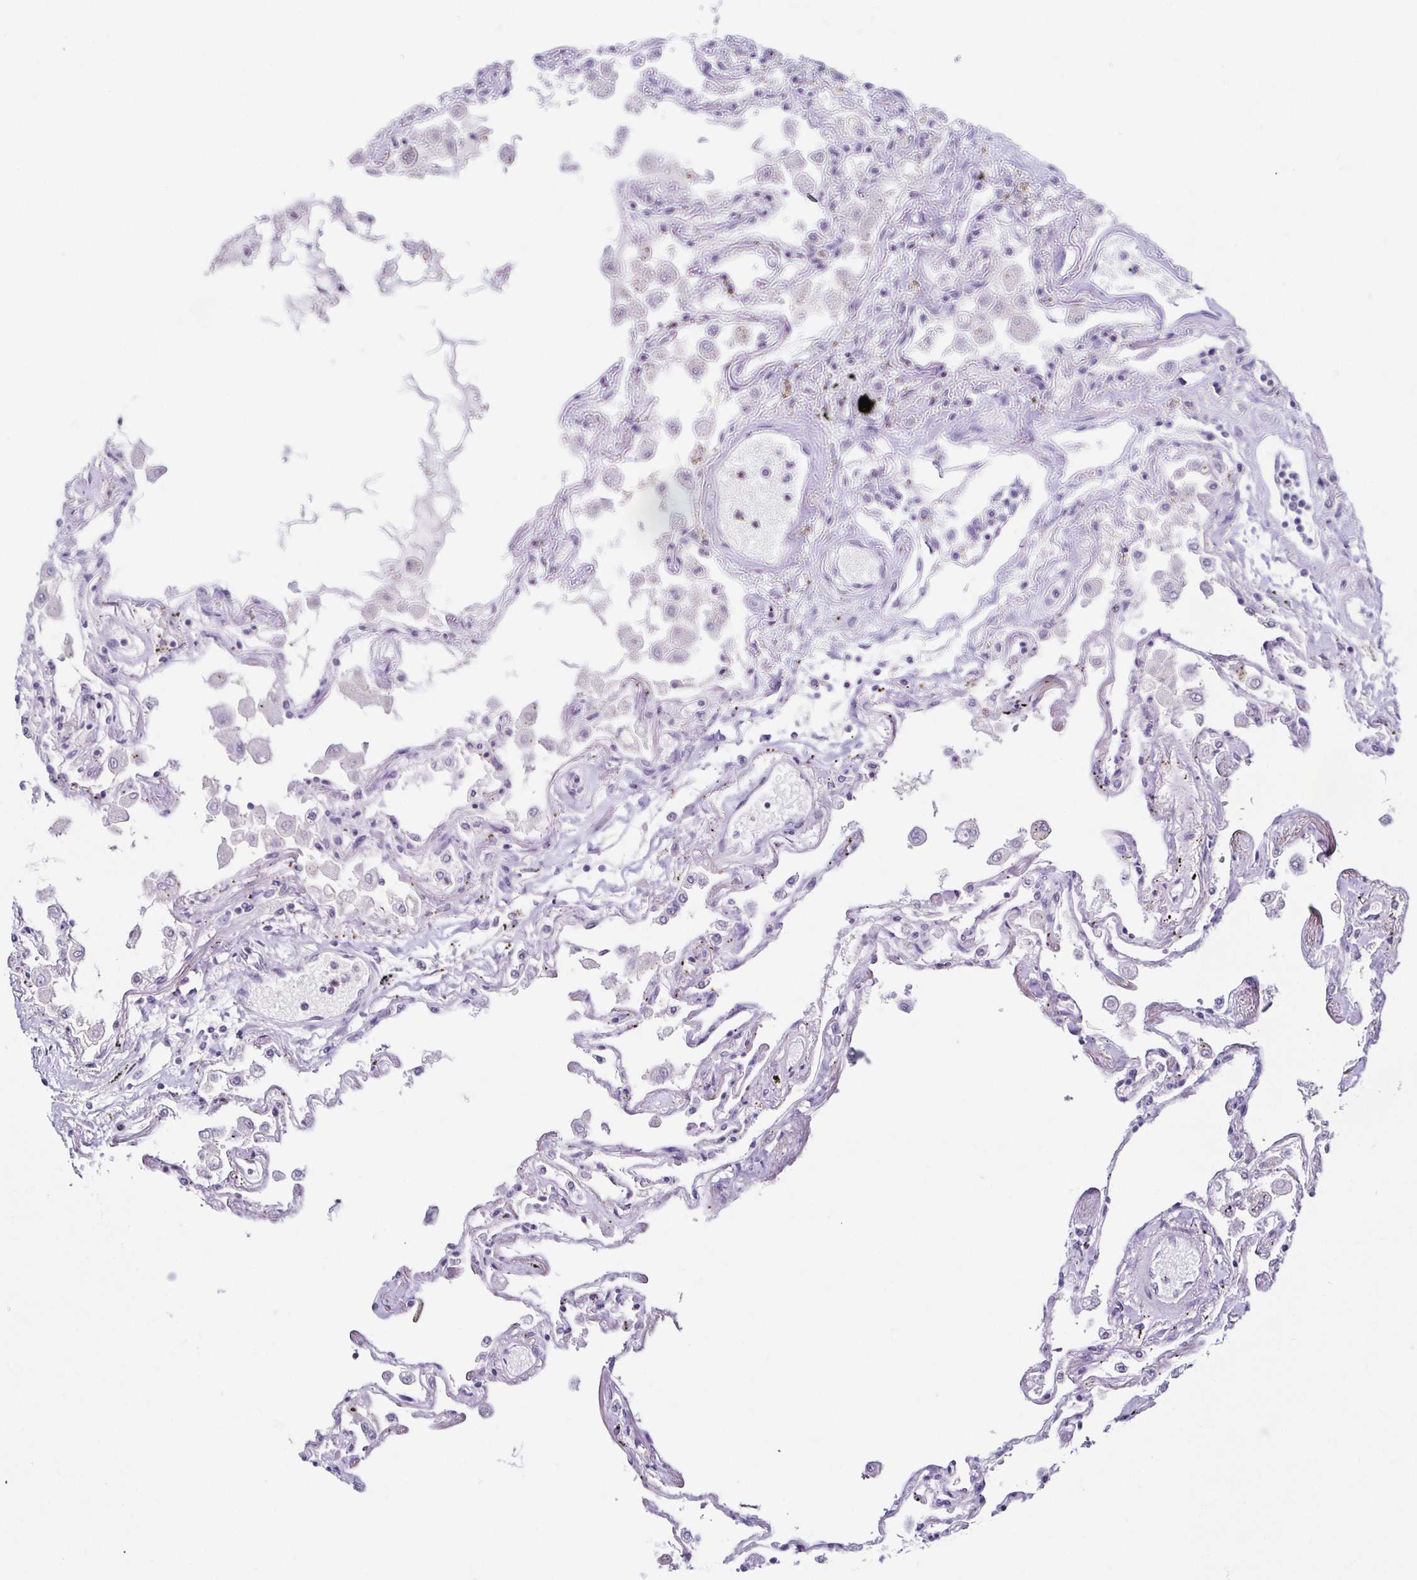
{"staining": {"intensity": "negative", "quantity": "none", "location": "none"}, "tissue": "lung", "cell_type": "Alveolar cells", "image_type": "normal", "snomed": [{"axis": "morphology", "description": "Normal tissue, NOS"}, {"axis": "morphology", "description": "Adenocarcinoma, NOS"}, {"axis": "topography", "description": "Cartilage tissue"}, {"axis": "topography", "description": "Lung"}], "caption": "A high-resolution histopathology image shows immunohistochemistry (IHC) staining of normal lung, which shows no significant staining in alveolar cells. (DAB immunohistochemistry (IHC) with hematoxylin counter stain).", "gene": "TP73", "patient": {"sex": "female", "age": 67}}